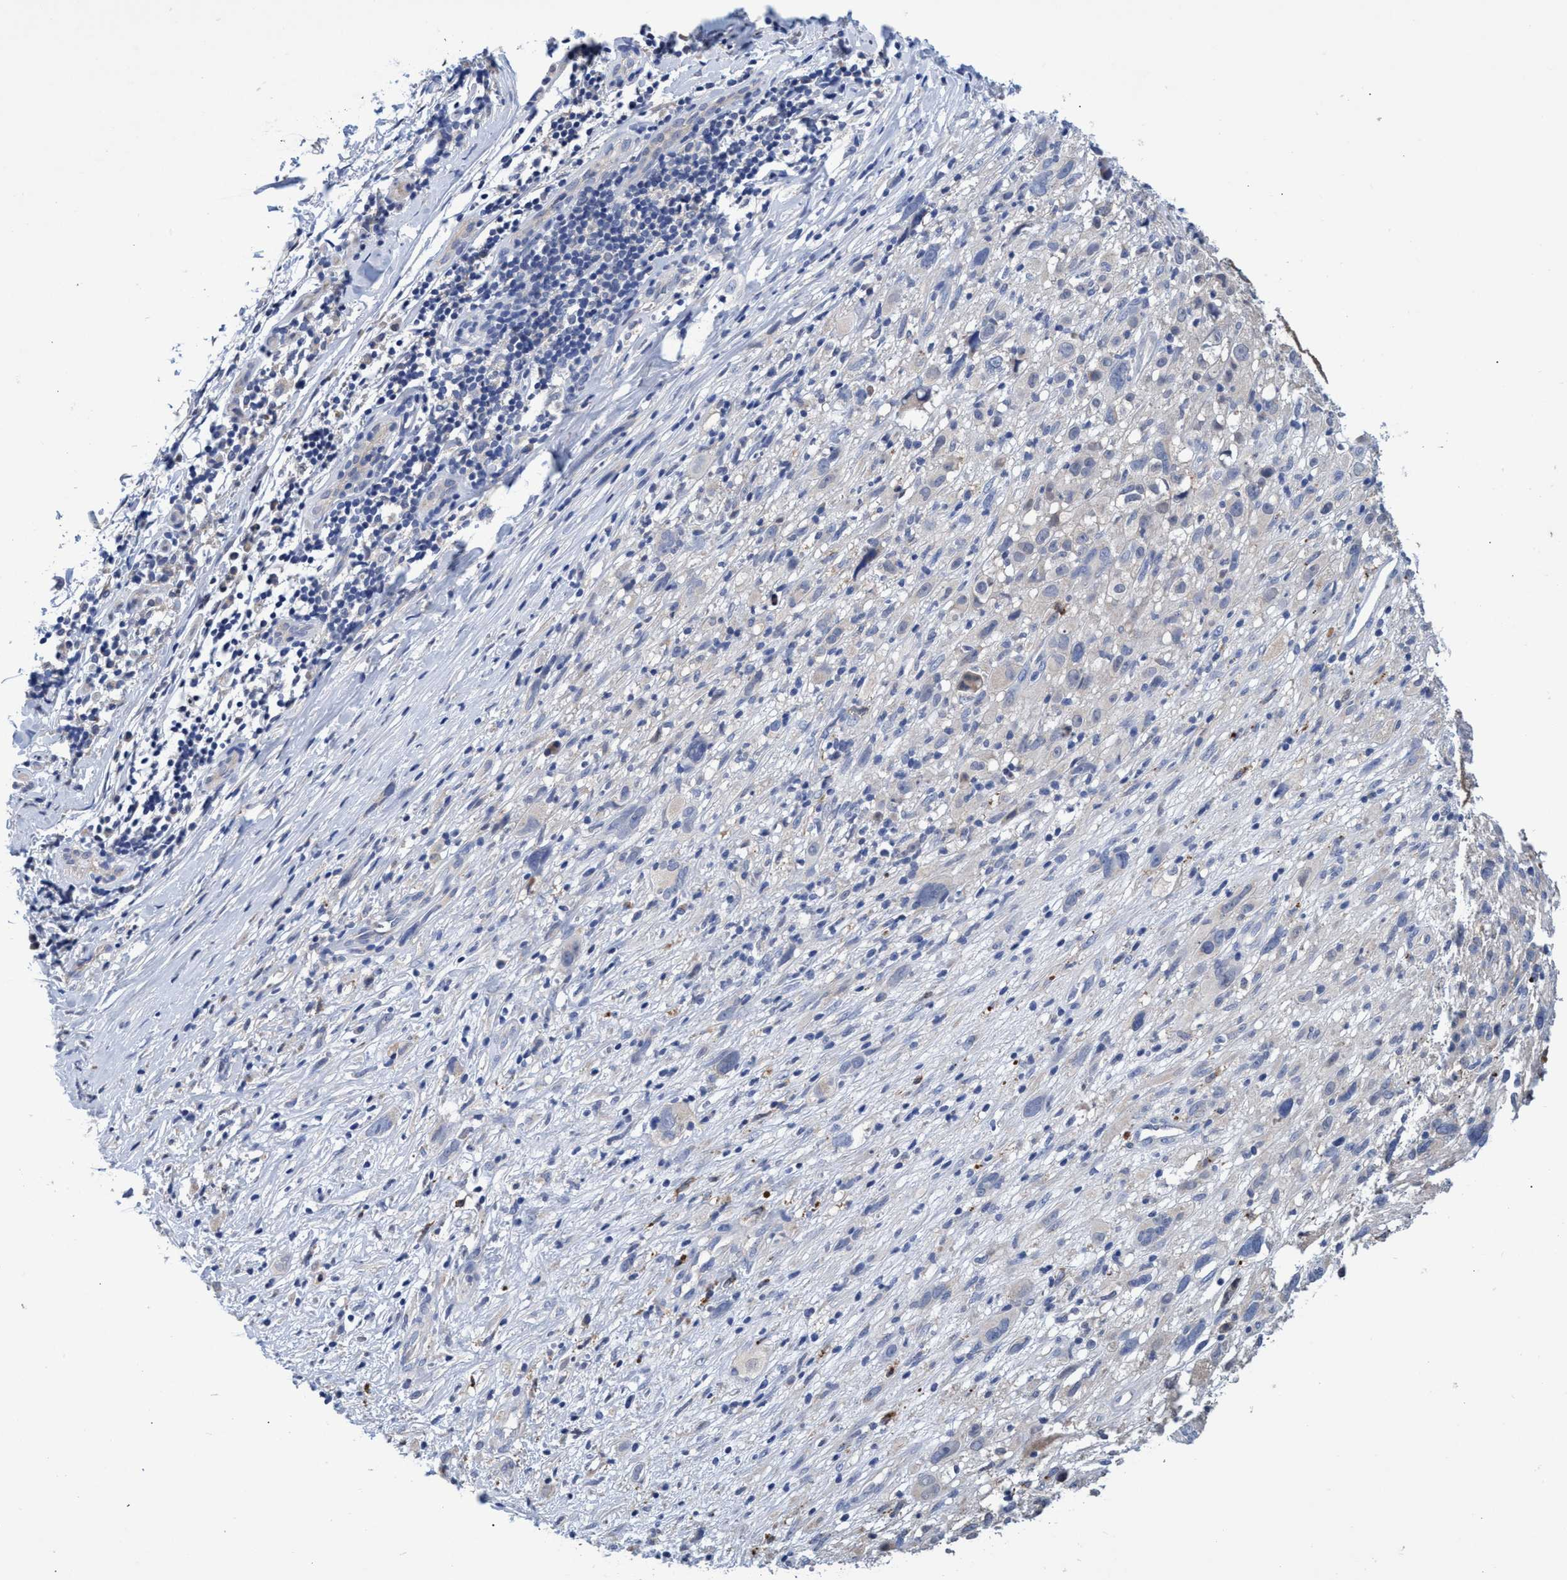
{"staining": {"intensity": "negative", "quantity": "none", "location": "none"}, "tissue": "melanoma", "cell_type": "Tumor cells", "image_type": "cancer", "snomed": [{"axis": "morphology", "description": "Malignant melanoma, NOS"}, {"axis": "topography", "description": "Skin"}], "caption": "High magnification brightfield microscopy of melanoma stained with DAB (brown) and counterstained with hematoxylin (blue): tumor cells show no significant positivity. (Brightfield microscopy of DAB (3,3'-diaminobenzidine) IHC at high magnification).", "gene": "SVEP1", "patient": {"sex": "female", "age": 55}}